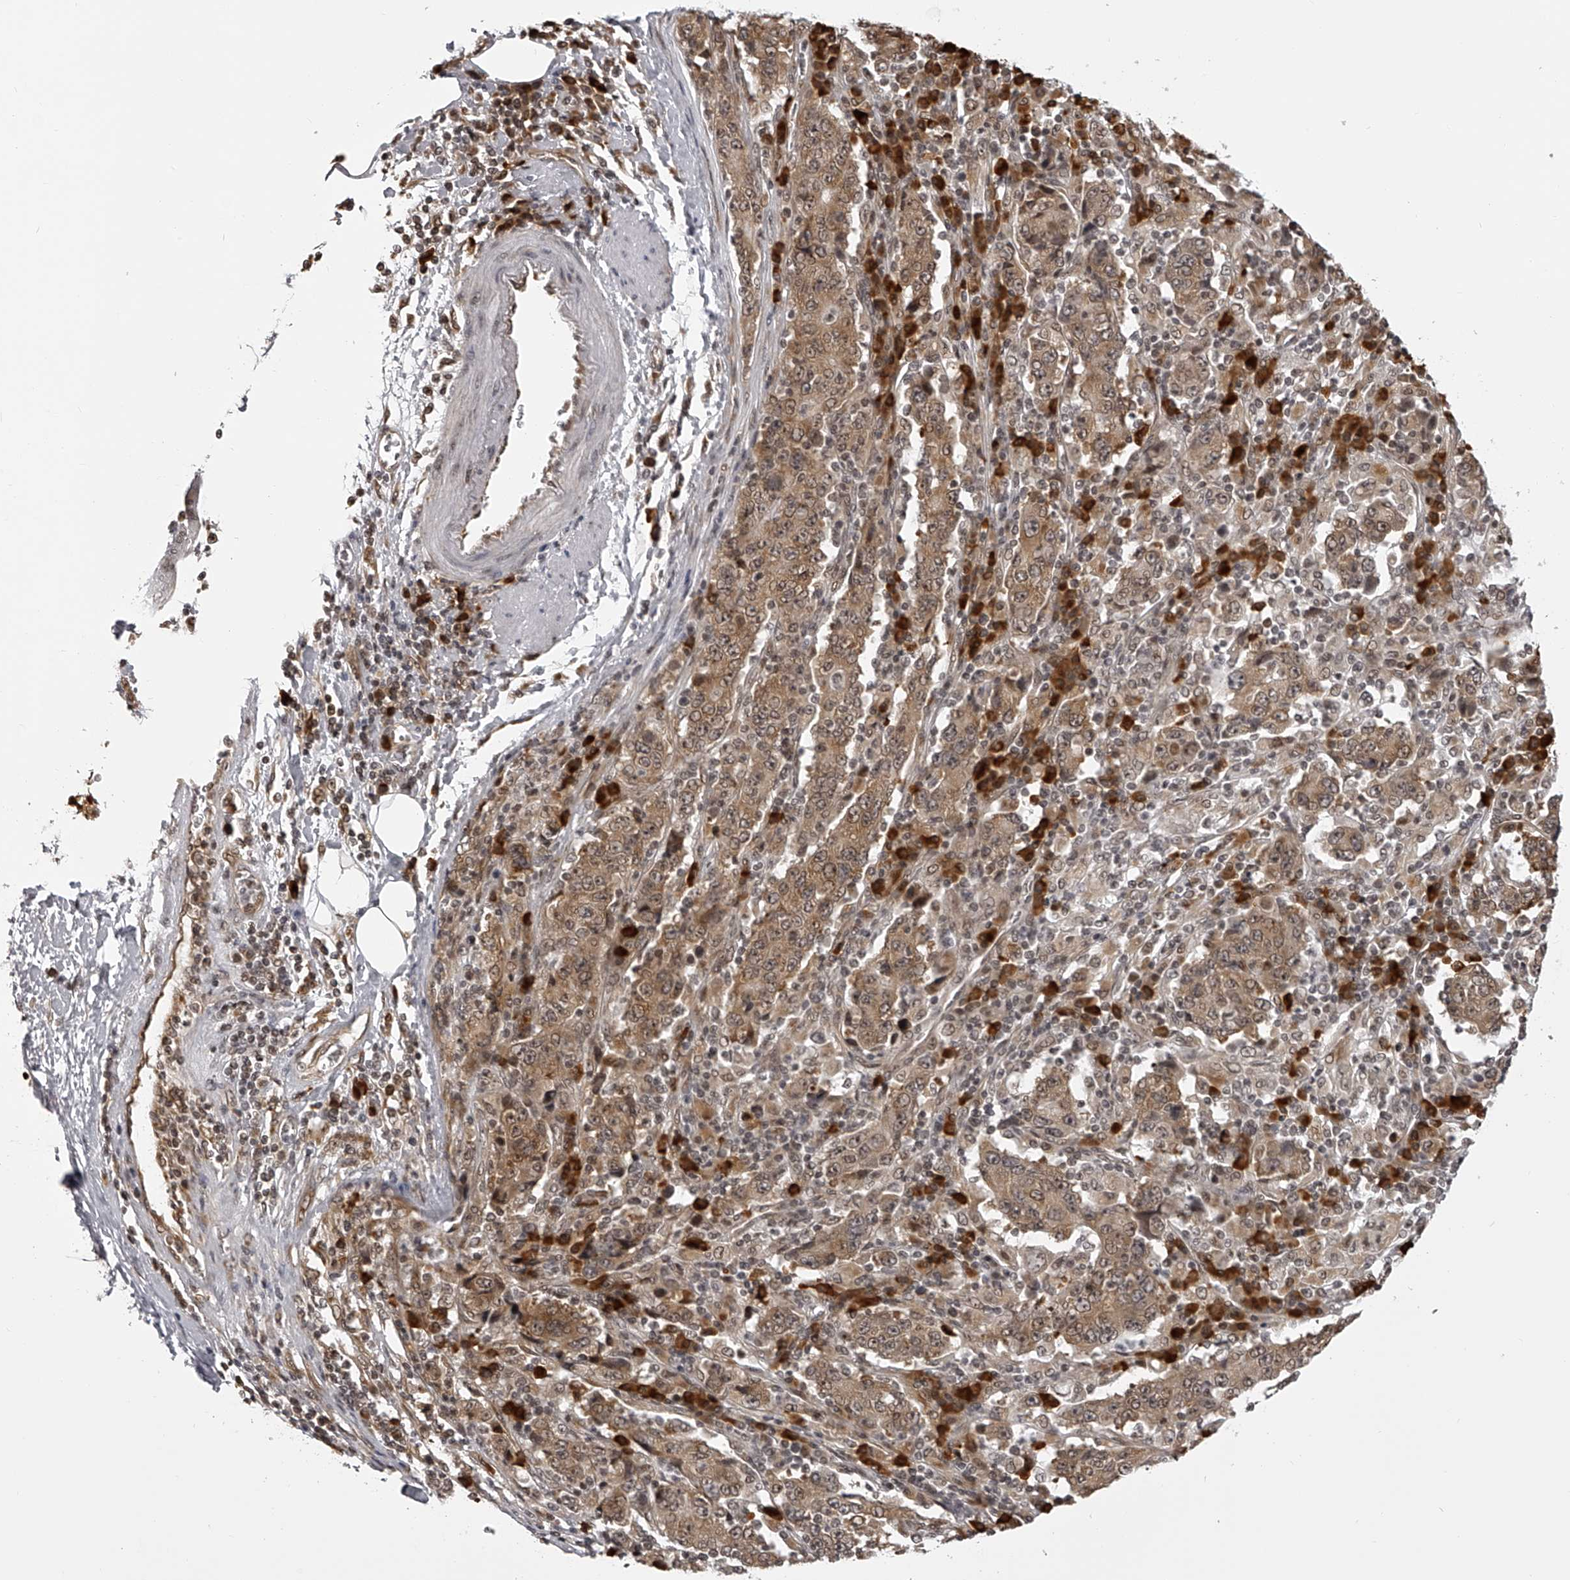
{"staining": {"intensity": "moderate", "quantity": ">75%", "location": "cytoplasmic/membranous,nuclear"}, "tissue": "stomach cancer", "cell_type": "Tumor cells", "image_type": "cancer", "snomed": [{"axis": "morphology", "description": "Normal tissue, NOS"}, {"axis": "morphology", "description": "Adenocarcinoma, NOS"}, {"axis": "topography", "description": "Stomach, upper"}, {"axis": "topography", "description": "Stomach"}], "caption": "IHC staining of stomach adenocarcinoma, which displays medium levels of moderate cytoplasmic/membranous and nuclear expression in about >75% of tumor cells indicating moderate cytoplasmic/membranous and nuclear protein positivity. The staining was performed using DAB (brown) for protein detection and nuclei were counterstained in hematoxylin (blue).", "gene": "ODF2L", "patient": {"sex": "male", "age": 59}}